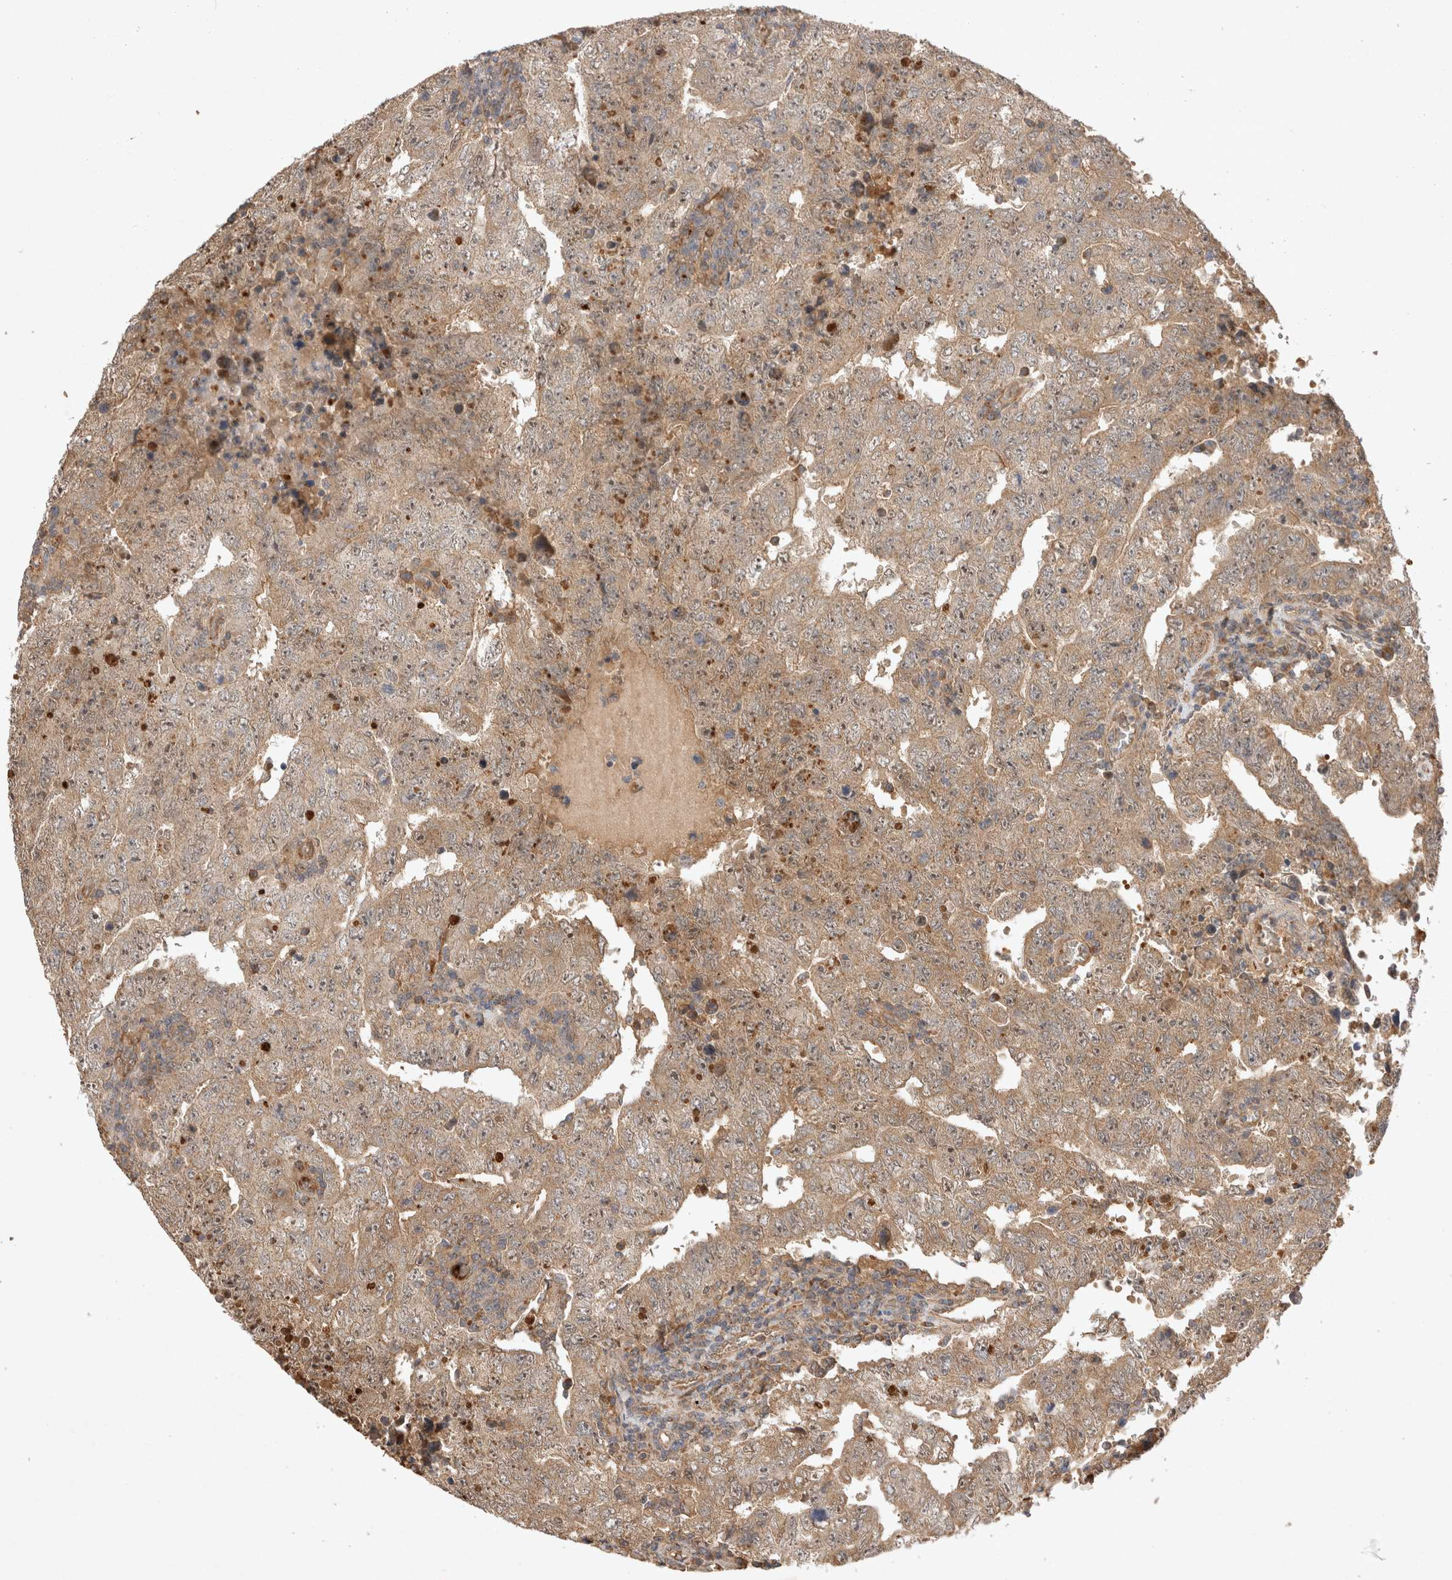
{"staining": {"intensity": "weak", "quantity": ">75%", "location": "cytoplasmic/membranous"}, "tissue": "testis cancer", "cell_type": "Tumor cells", "image_type": "cancer", "snomed": [{"axis": "morphology", "description": "Carcinoma, Embryonal, NOS"}, {"axis": "topography", "description": "Testis"}], "caption": "Immunohistochemical staining of testis cancer displays weak cytoplasmic/membranous protein positivity in approximately >75% of tumor cells.", "gene": "FAM221A", "patient": {"sex": "male", "age": 26}}